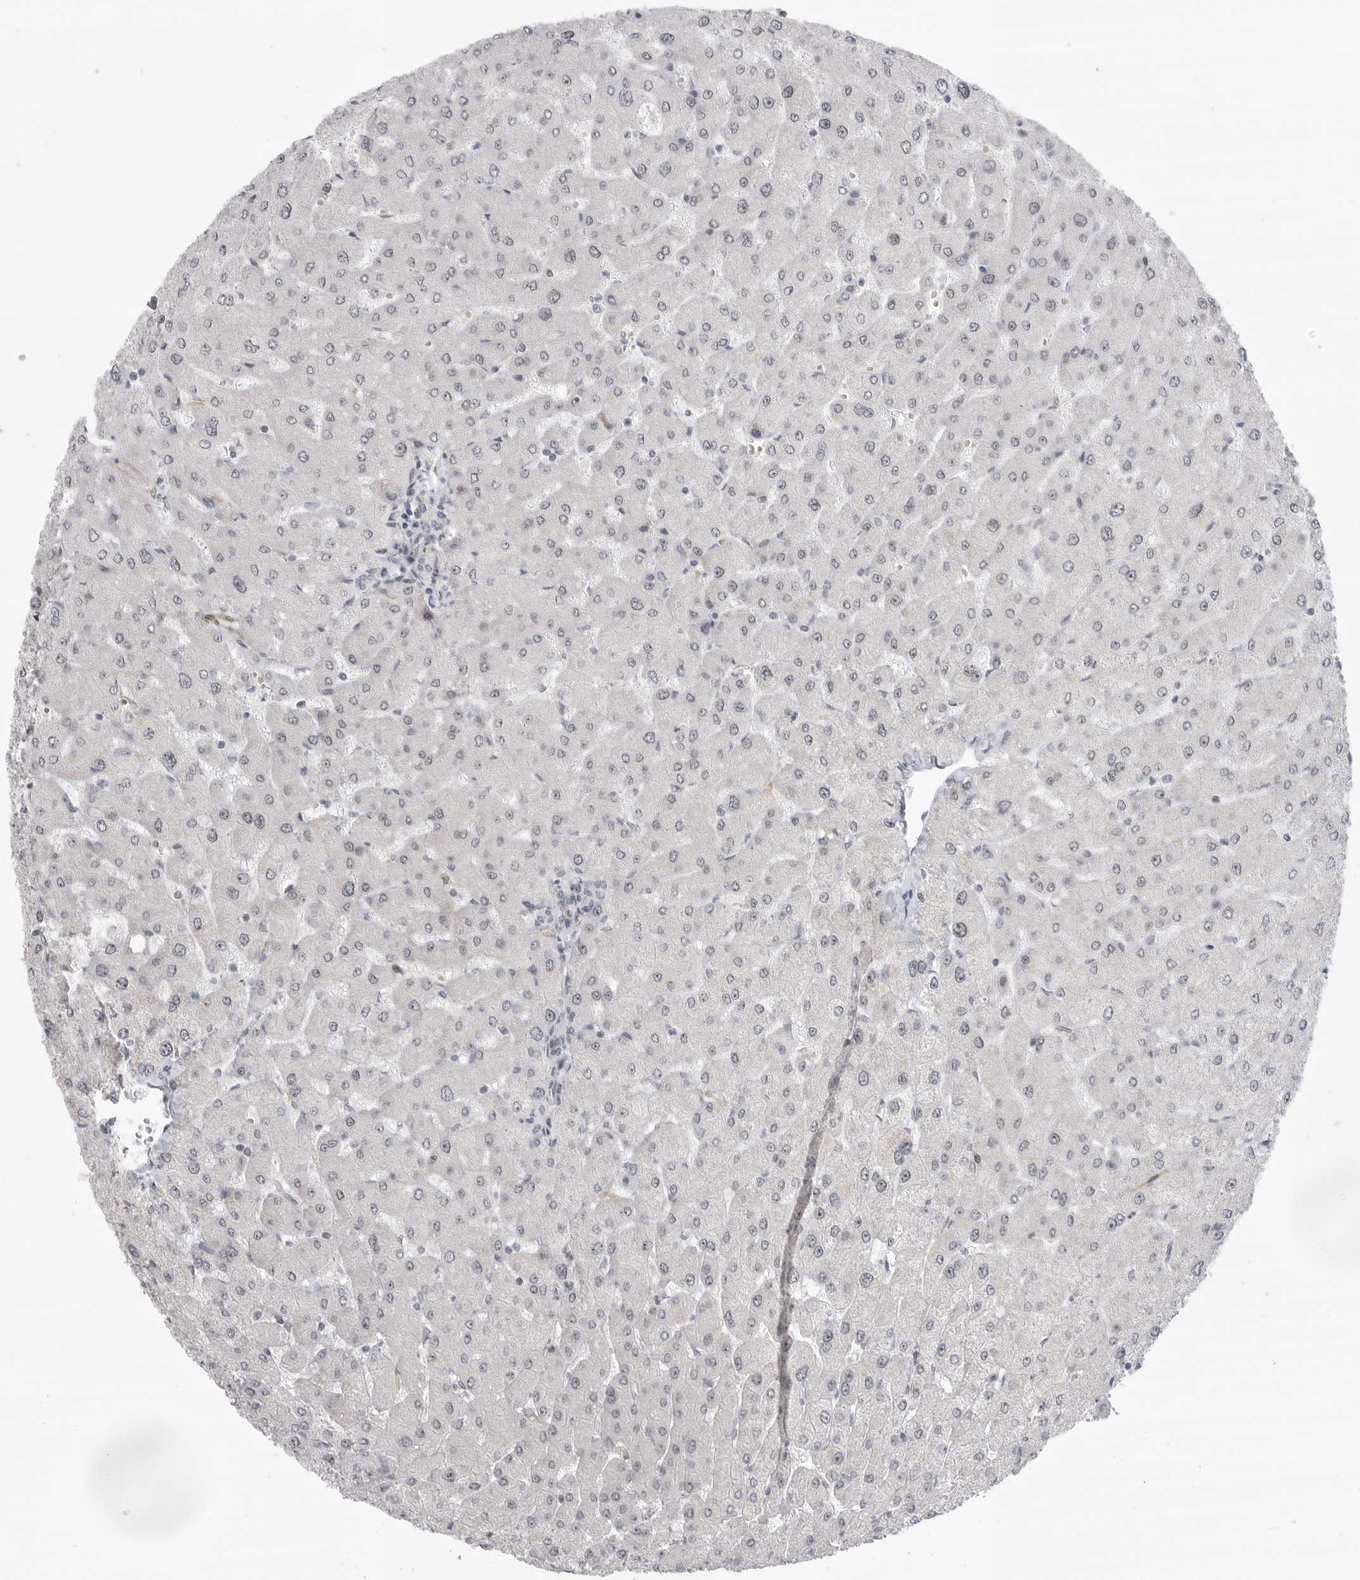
{"staining": {"intensity": "negative", "quantity": "none", "location": "none"}, "tissue": "liver", "cell_type": "Cholangiocytes", "image_type": "normal", "snomed": [{"axis": "morphology", "description": "Normal tissue, NOS"}, {"axis": "topography", "description": "Liver"}], "caption": "Immunohistochemistry (IHC) image of unremarkable liver stained for a protein (brown), which demonstrates no staining in cholangiocytes. (Stains: DAB immunohistochemistry with hematoxylin counter stain, Microscopy: brightfield microscopy at high magnification).", "gene": "CEP295NL", "patient": {"sex": "male", "age": 55}}